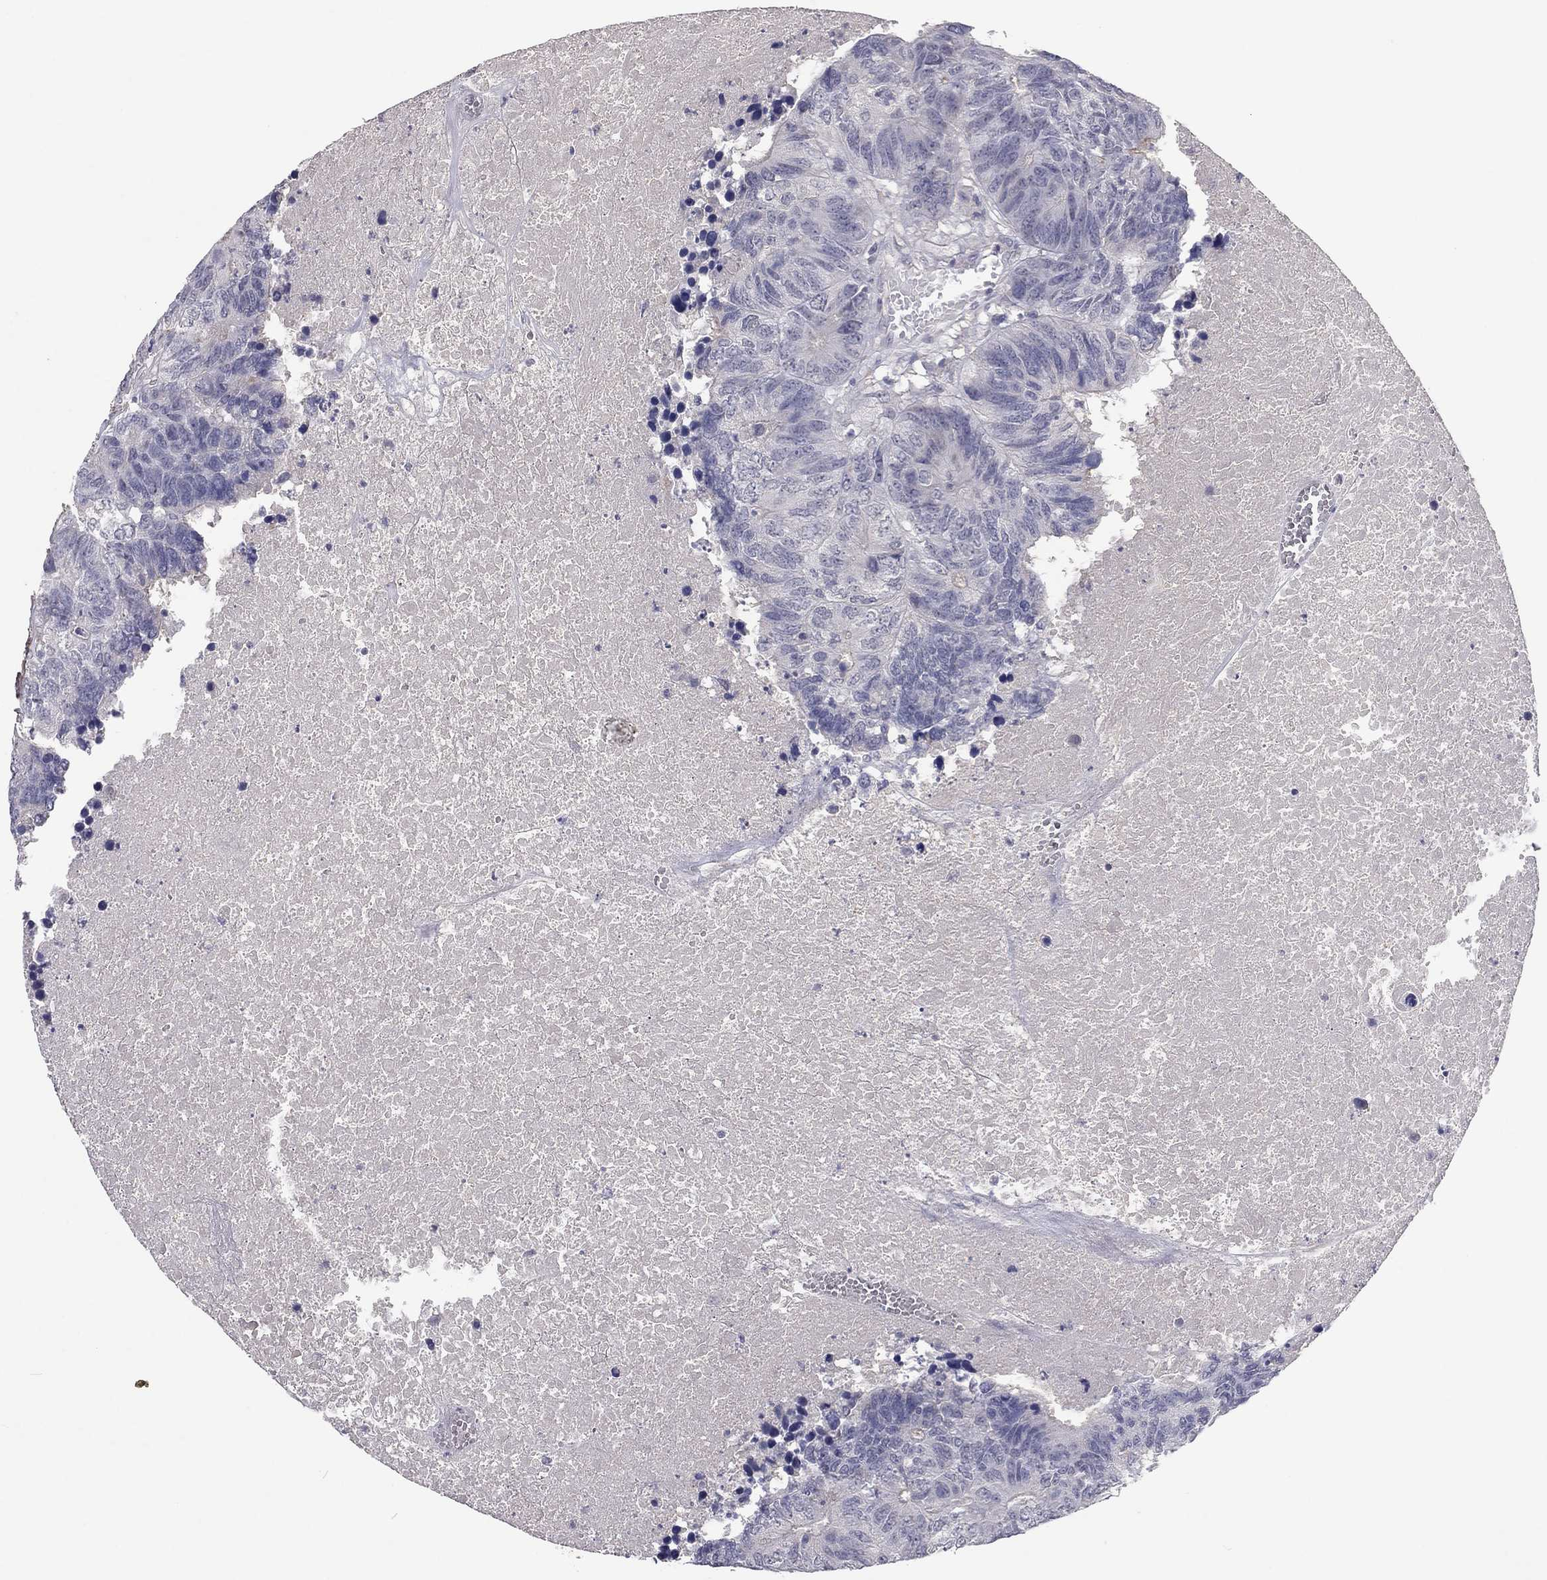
{"staining": {"intensity": "negative", "quantity": "none", "location": "none"}, "tissue": "colorectal cancer", "cell_type": "Tumor cells", "image_type": "cancer", "snomed": [{"axis": "morphology", "description": "Adenocarcinoma, NOS"}, {"axis": "topography", "description": "Colon"}], "caption": "Immunohistochemistry (IHC) micrograph of colorectal cancer (adenocarcinoma) stained for a protein (brown), which demonstrates no staining in tumor cells.", "gene": "IP6K3", "patient": {"sex": "female", "age": 48}}